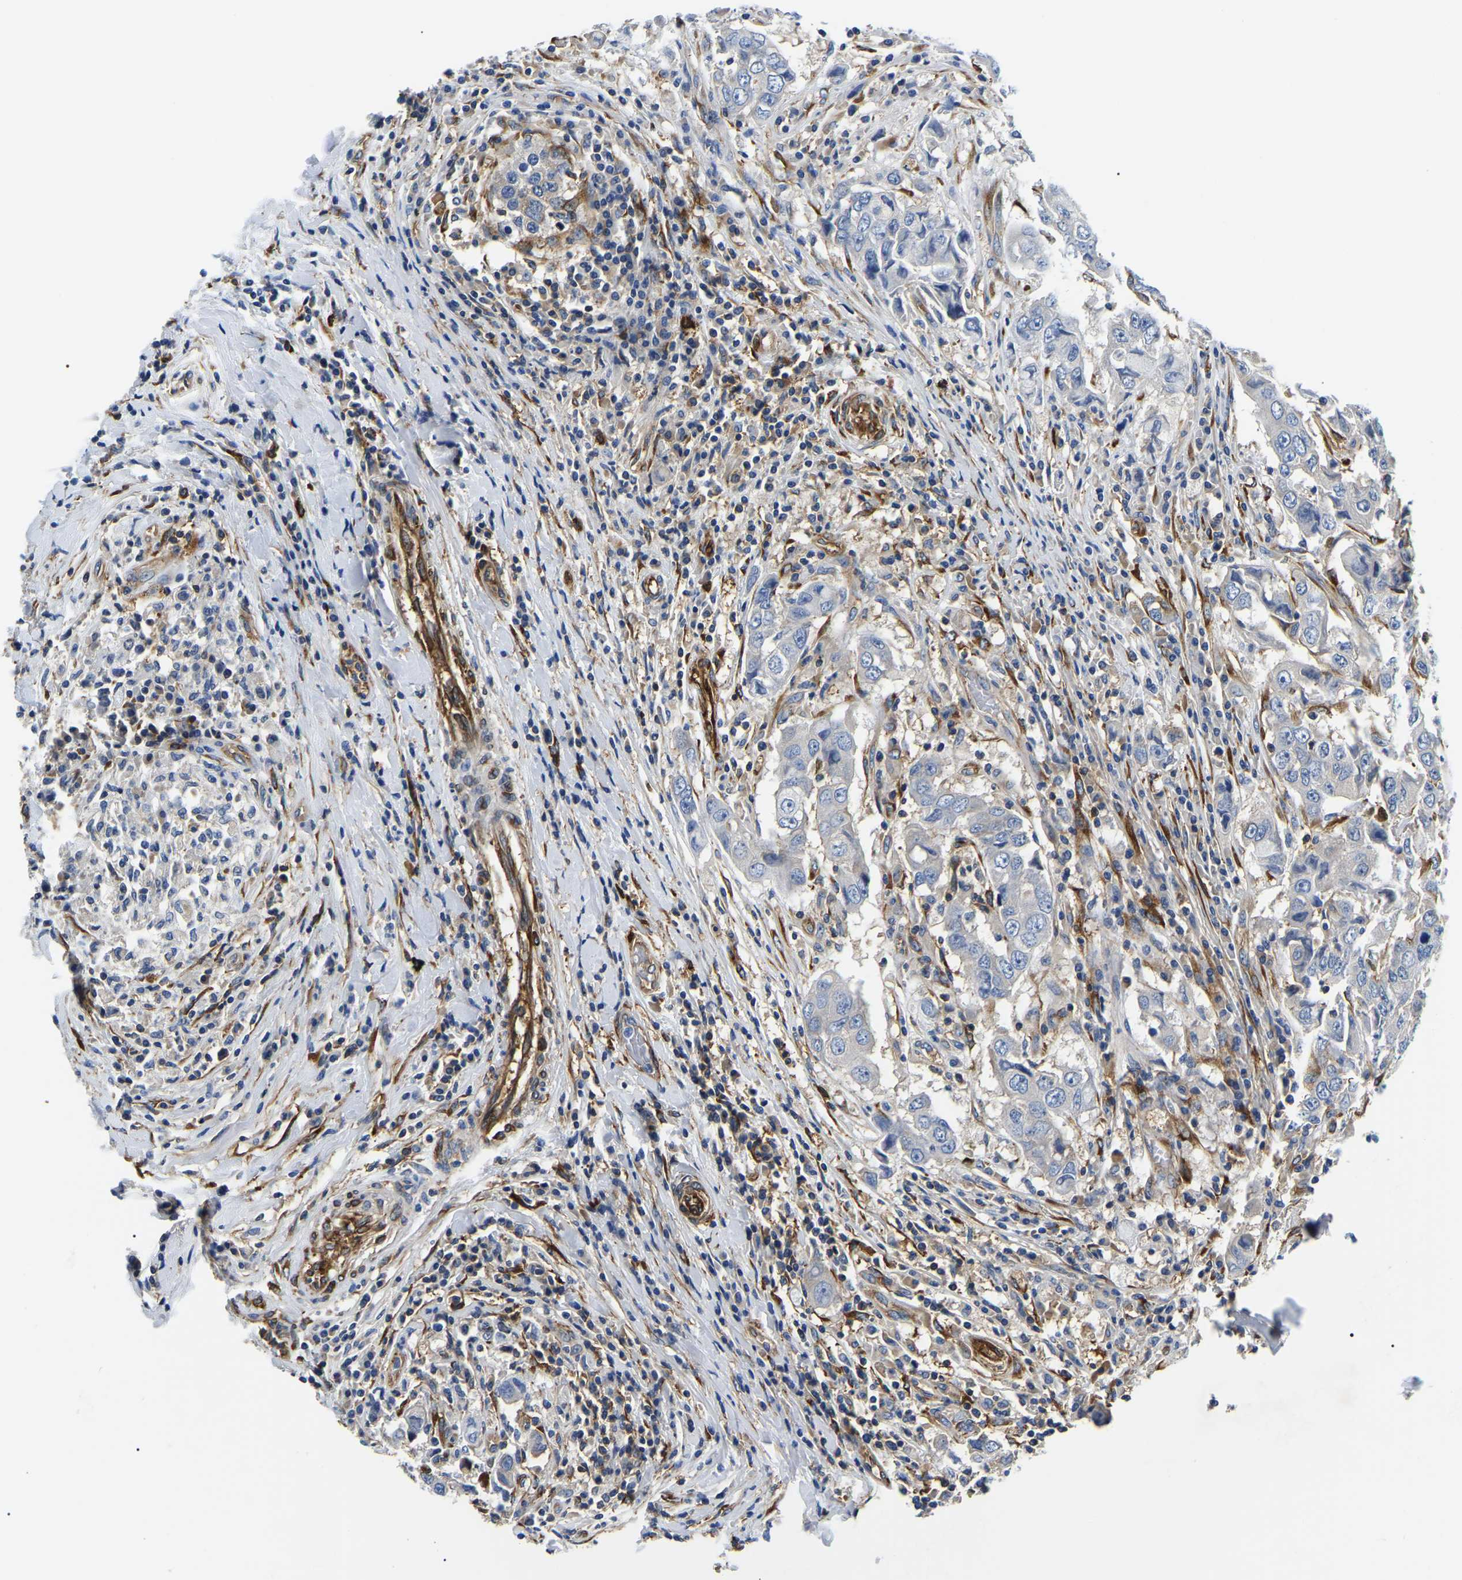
{"staining": {"intensity": "negative", "quantity": "none", "location": "none"}, "tissue": "breast cancer", "cell_type": "Tumor cells", "image_type": "cancer", "snomed": [{"axis": "morphology", "description": "Duct carcinoma"}, {"axis": "topography", "description": "Breast"}], "caption": "High magnification brightfield microscopy of invasive ductal carcinoma (breast) stained with DAB (3,3'-diaminobenzidine) (brown) and counterstained with hematoxylin (blue): tumor cells show no significant positivity.", "gene": "DUSP8", "patient": {"sex": "female", "age": 27}}